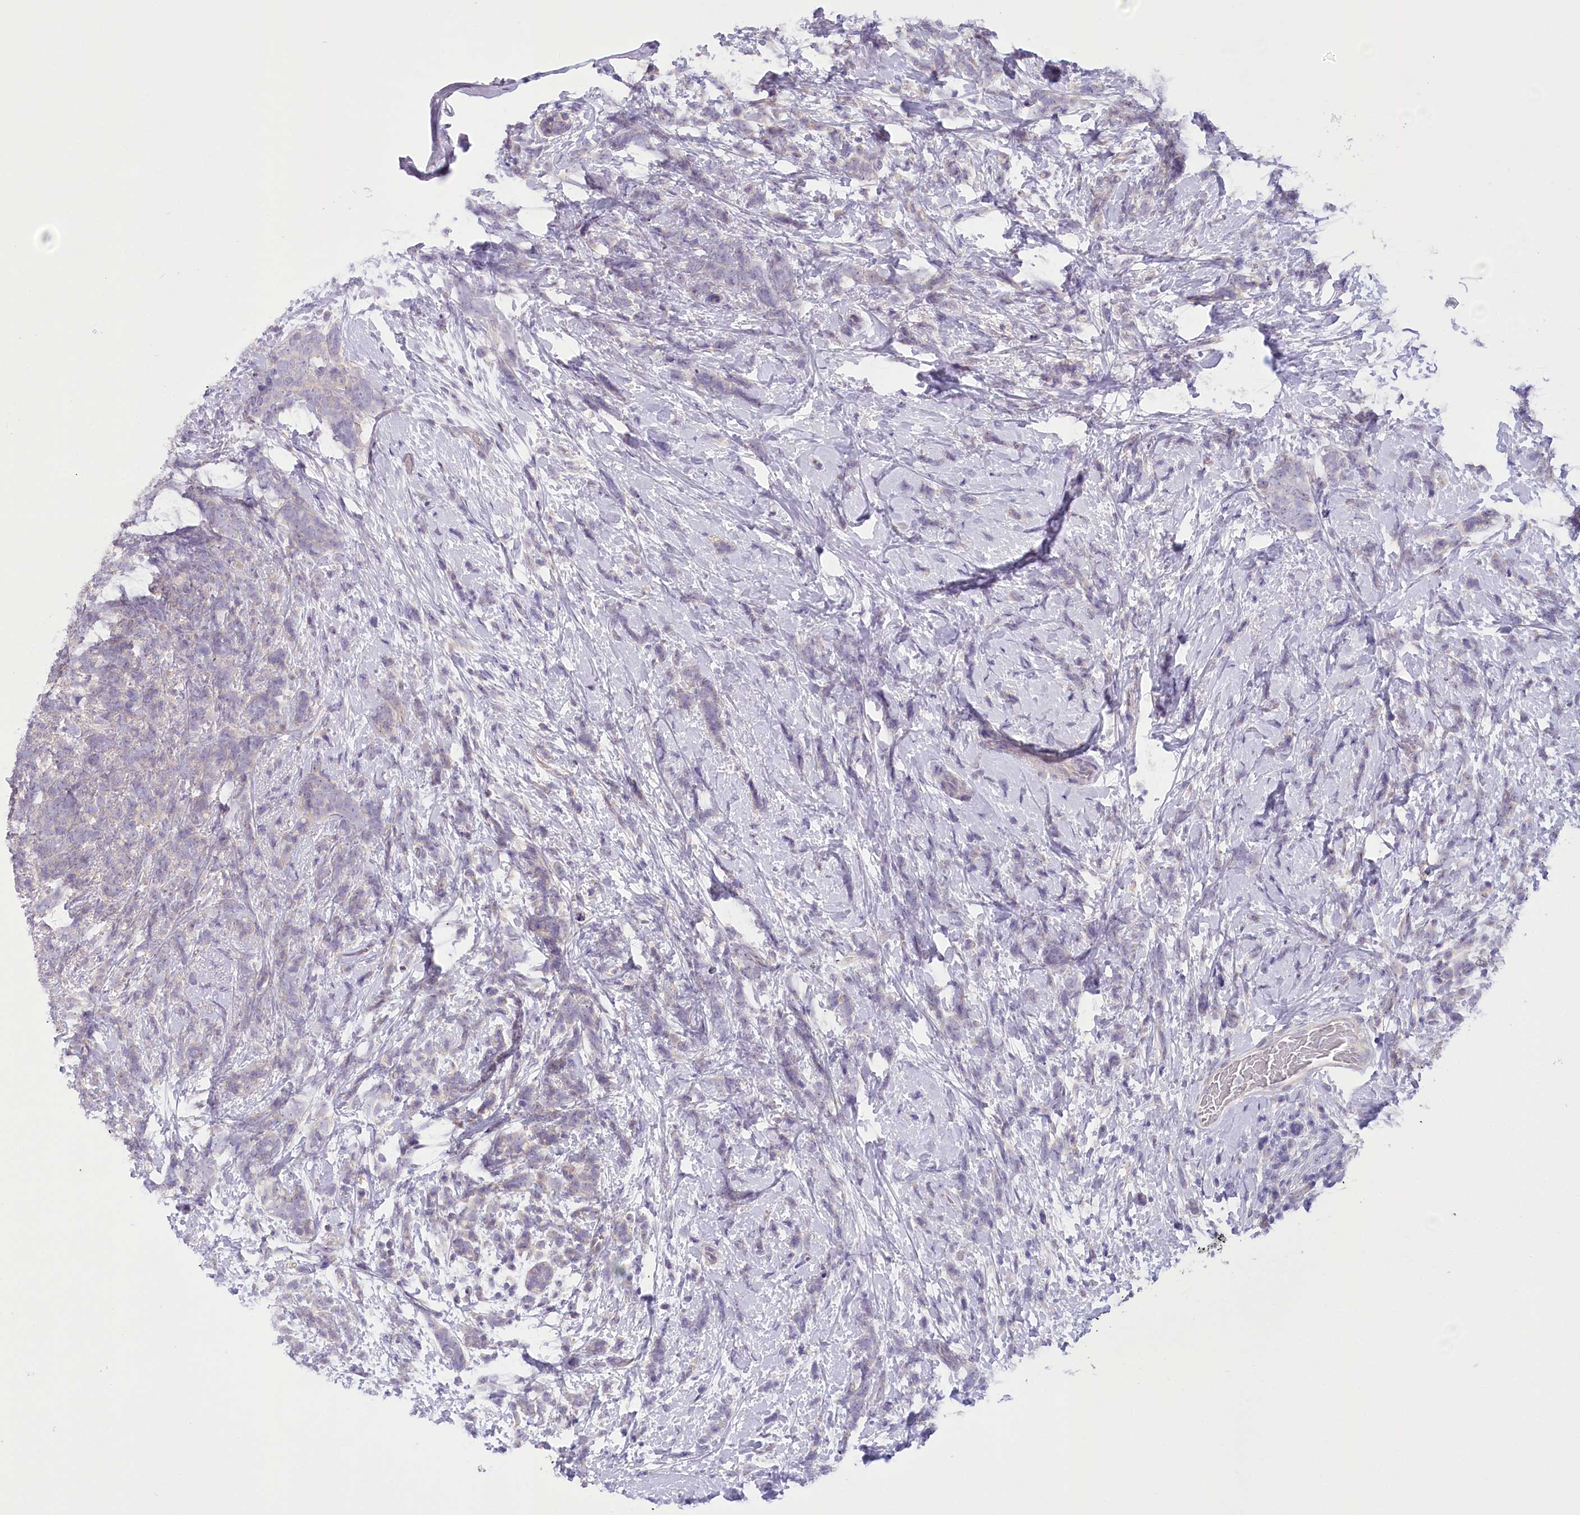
{"staining": {"intensity": "negative", "quantity": "none", "location": "none"}, "tissue": "breast cancer", "cell_type": "Tumor cells", "image_type": "cancer", "snomed": [{"axis": "morphology", "description": "Lobular carcinoma"}, {"axis": "topography", "description": "Breast"}], "caption": "Protein analysis of breast lobular carcinoma exhibits no significant staining in tumor cells. Brightfield microscopy of IHC stained with DAB (brown) and hematoxylin (blue), captured at high magnification.", "gene": "DCUN1D1", "patient": {"sex": "female", "age": 58}}